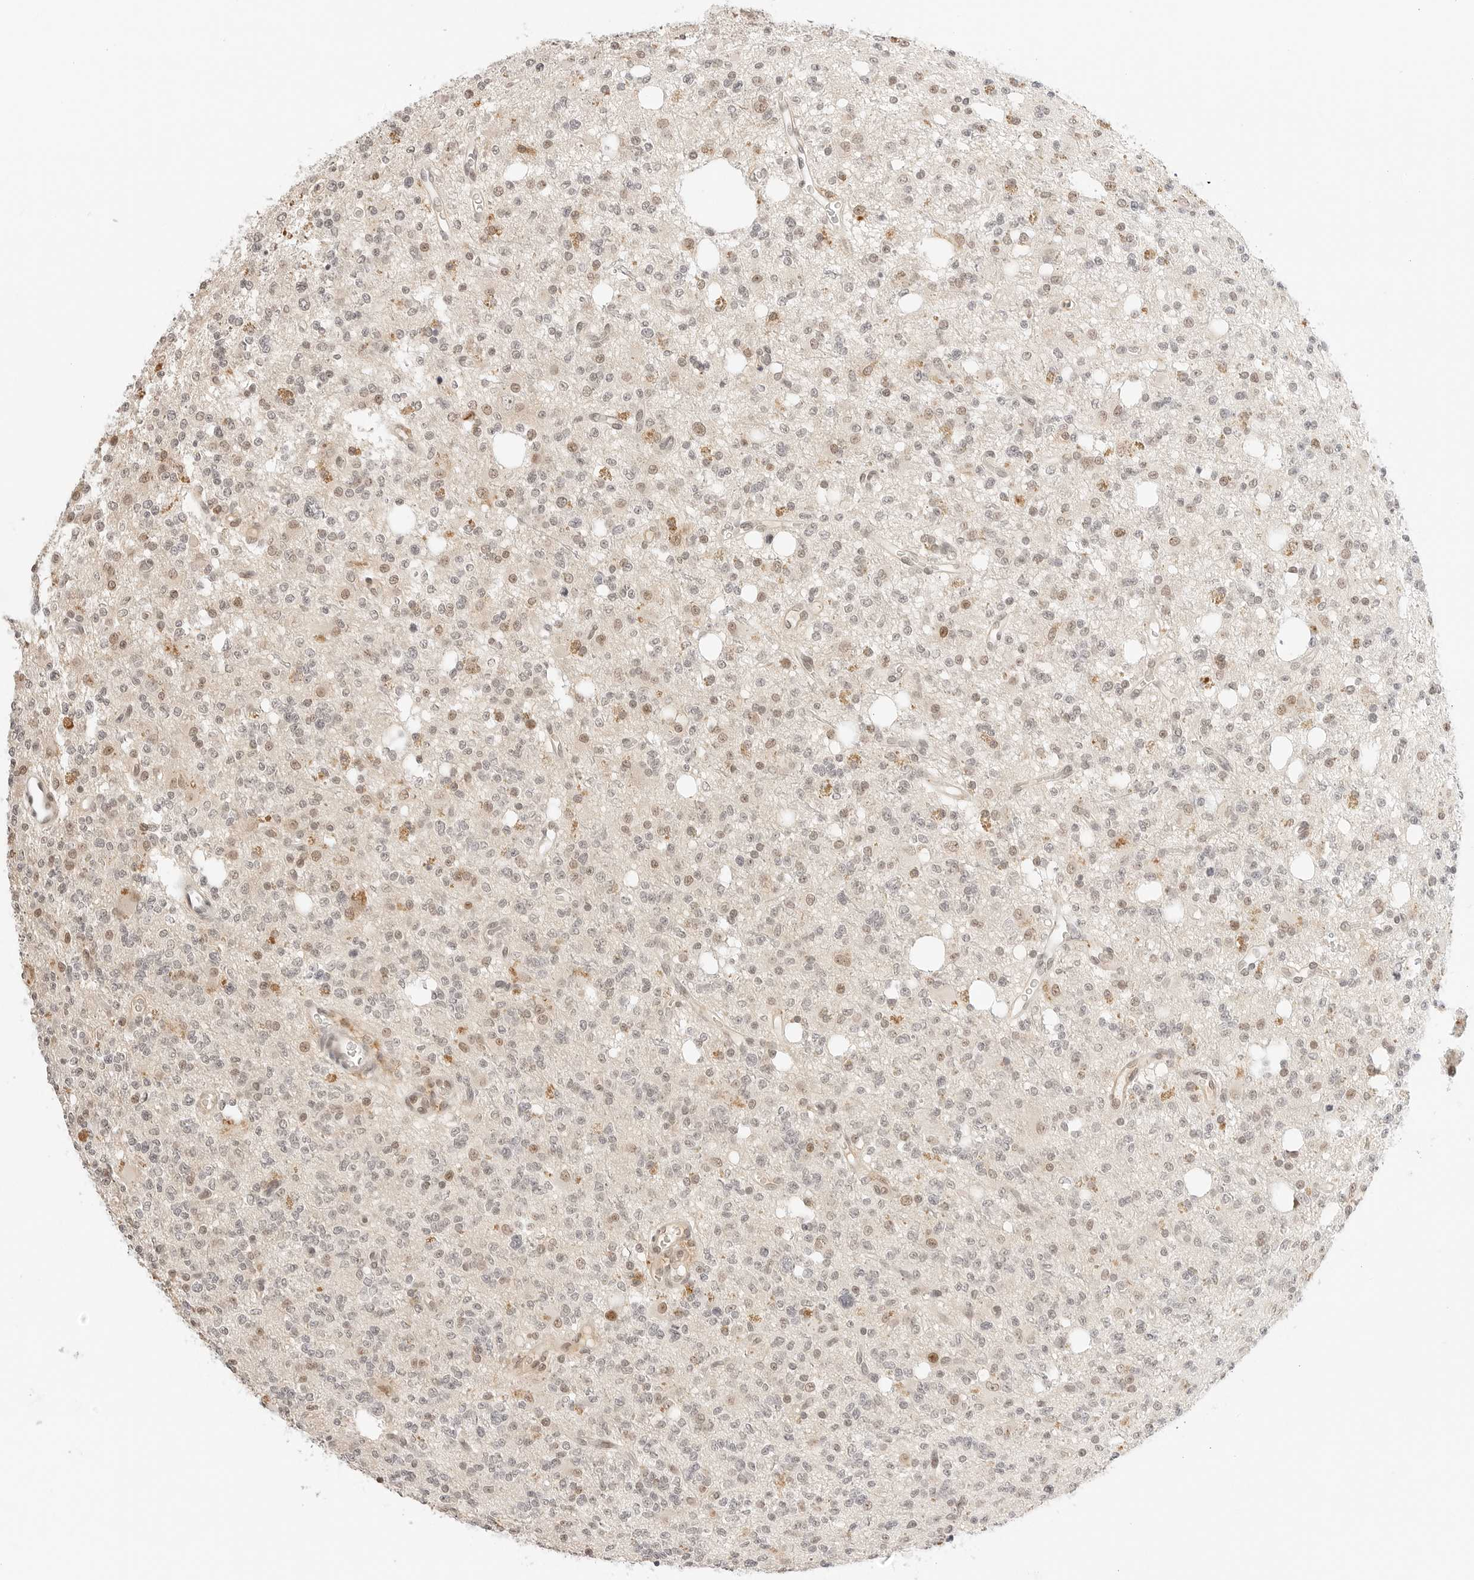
{"staining": {"intensity": "weak", "quantity": "25%-75%", "location": "nuclear"}, "tissue": "glioma", "cell_type": "Tumor cells", "image_type": "cancer", "snomed": [{"axis": "morphology", "description": "Glioma, malignant, High grade"}, {"axis": "topography", "description": "Brain"}], "caption": "Immunohistochemistry photomicrograph of neoplastic tissue: glioma stained using IHC shows low levels of weak protein expression localized specifically in the nuclear of tumor cells, appearing as a nuclear brown color.", "gene": "RPS6KL1", "patient": {"sex": "female", "age": 62}}